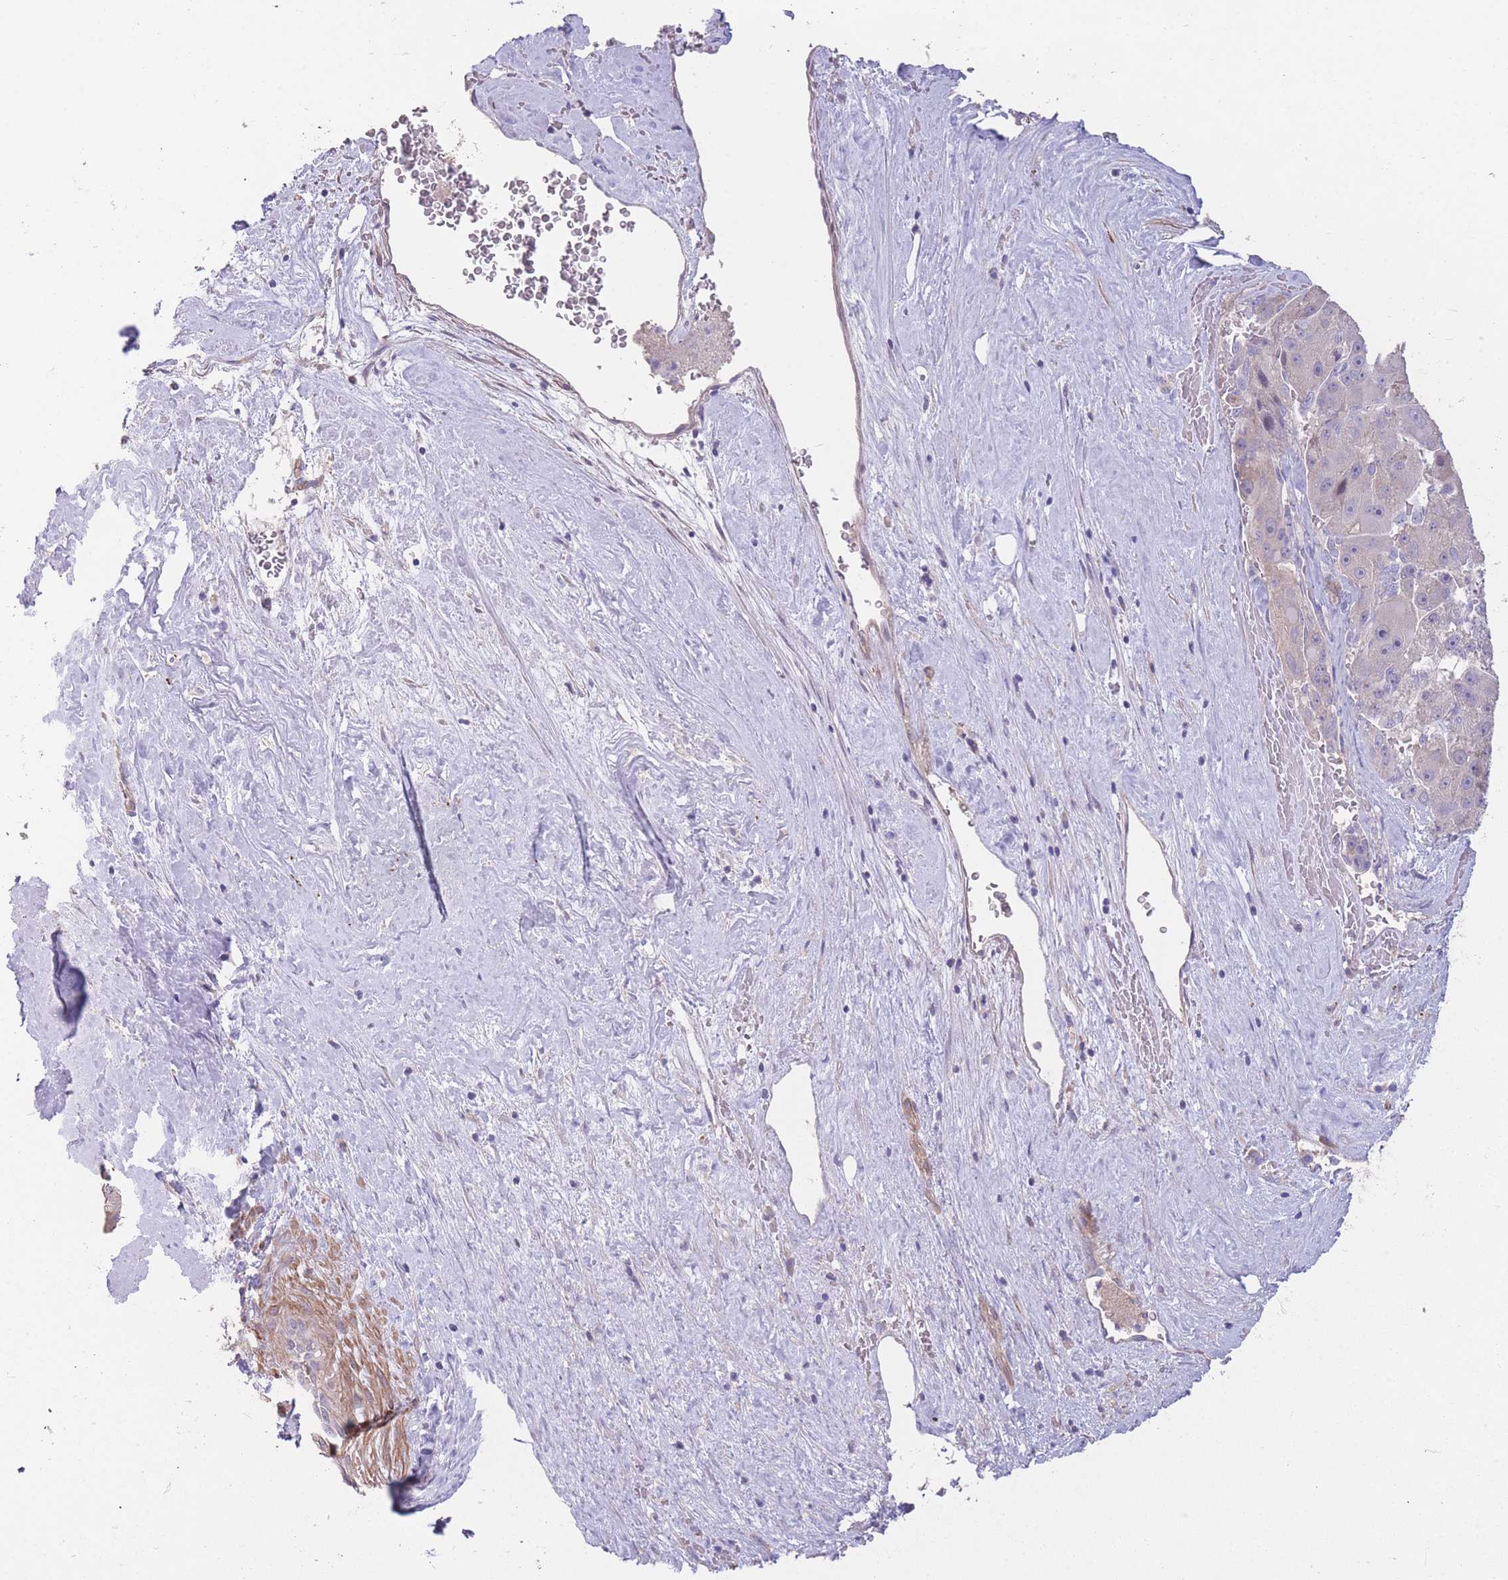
{"staining": {"intensity": "moderate", "quantity": "<25%", "location": "cytoplasmic/membranous"}, "tissue": "liver cancer", "cell_type": "Tumor cells", "image_type": "cancer", "snomed": [{"axis": "morphology", "description": "Carcinoma, Hepatocellular, NOS"}, {"axis": "topography", "description": "Liver"}], "caption": "Immunohistochemistry (DAB) staining of human hepatocellular carcinoma (liver) reveals moderate cytoplasmic/membranous protein positivity in approximately <25% of tumor cells.", "gene": "RSPH10B", "patient": {"sex": "male", "age": 76}}